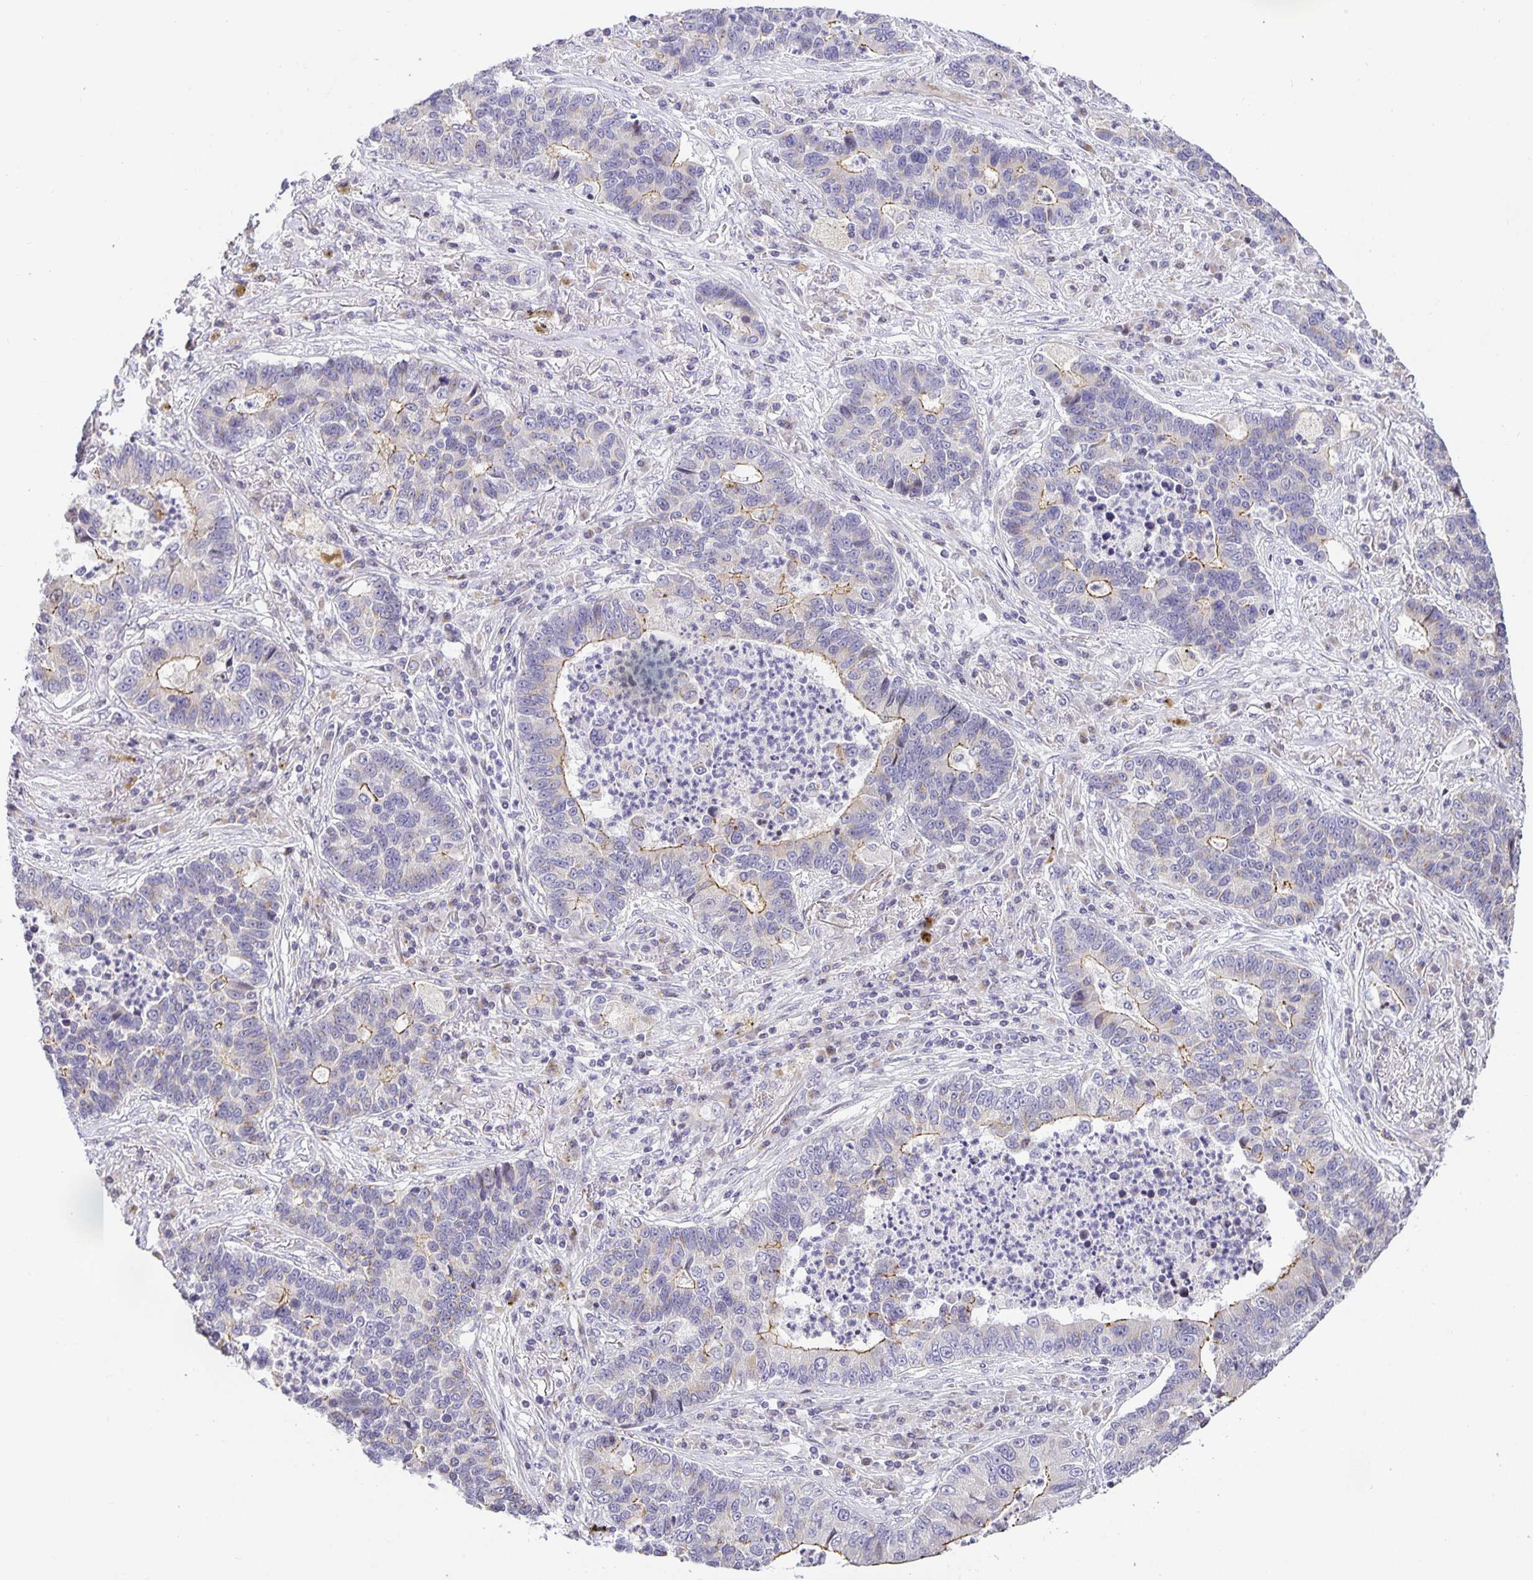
{"staining": {"intensity": "weak", "quantity": "<25%", "location": "cytoplasmic/membranous"}, "tissue": "lung cancer", "cell_type": "Tumor cells", "image_type": "cancer", "snomed": [{"axis": "morphology", "description": "Adenocarcinoma, NOS"}, {"axis": "topography", "description": "Lung"}], "caption": "Immunohistochemistry photomicrograph of lung cancer stained for a protein (brown), which demonstrates no staining in tumor cells. (DAB immunohistochemistry (IHC) with hematoxylin counter stain).", "gene": "TJP3", "patient": {"sex": "female", "age": 57}}